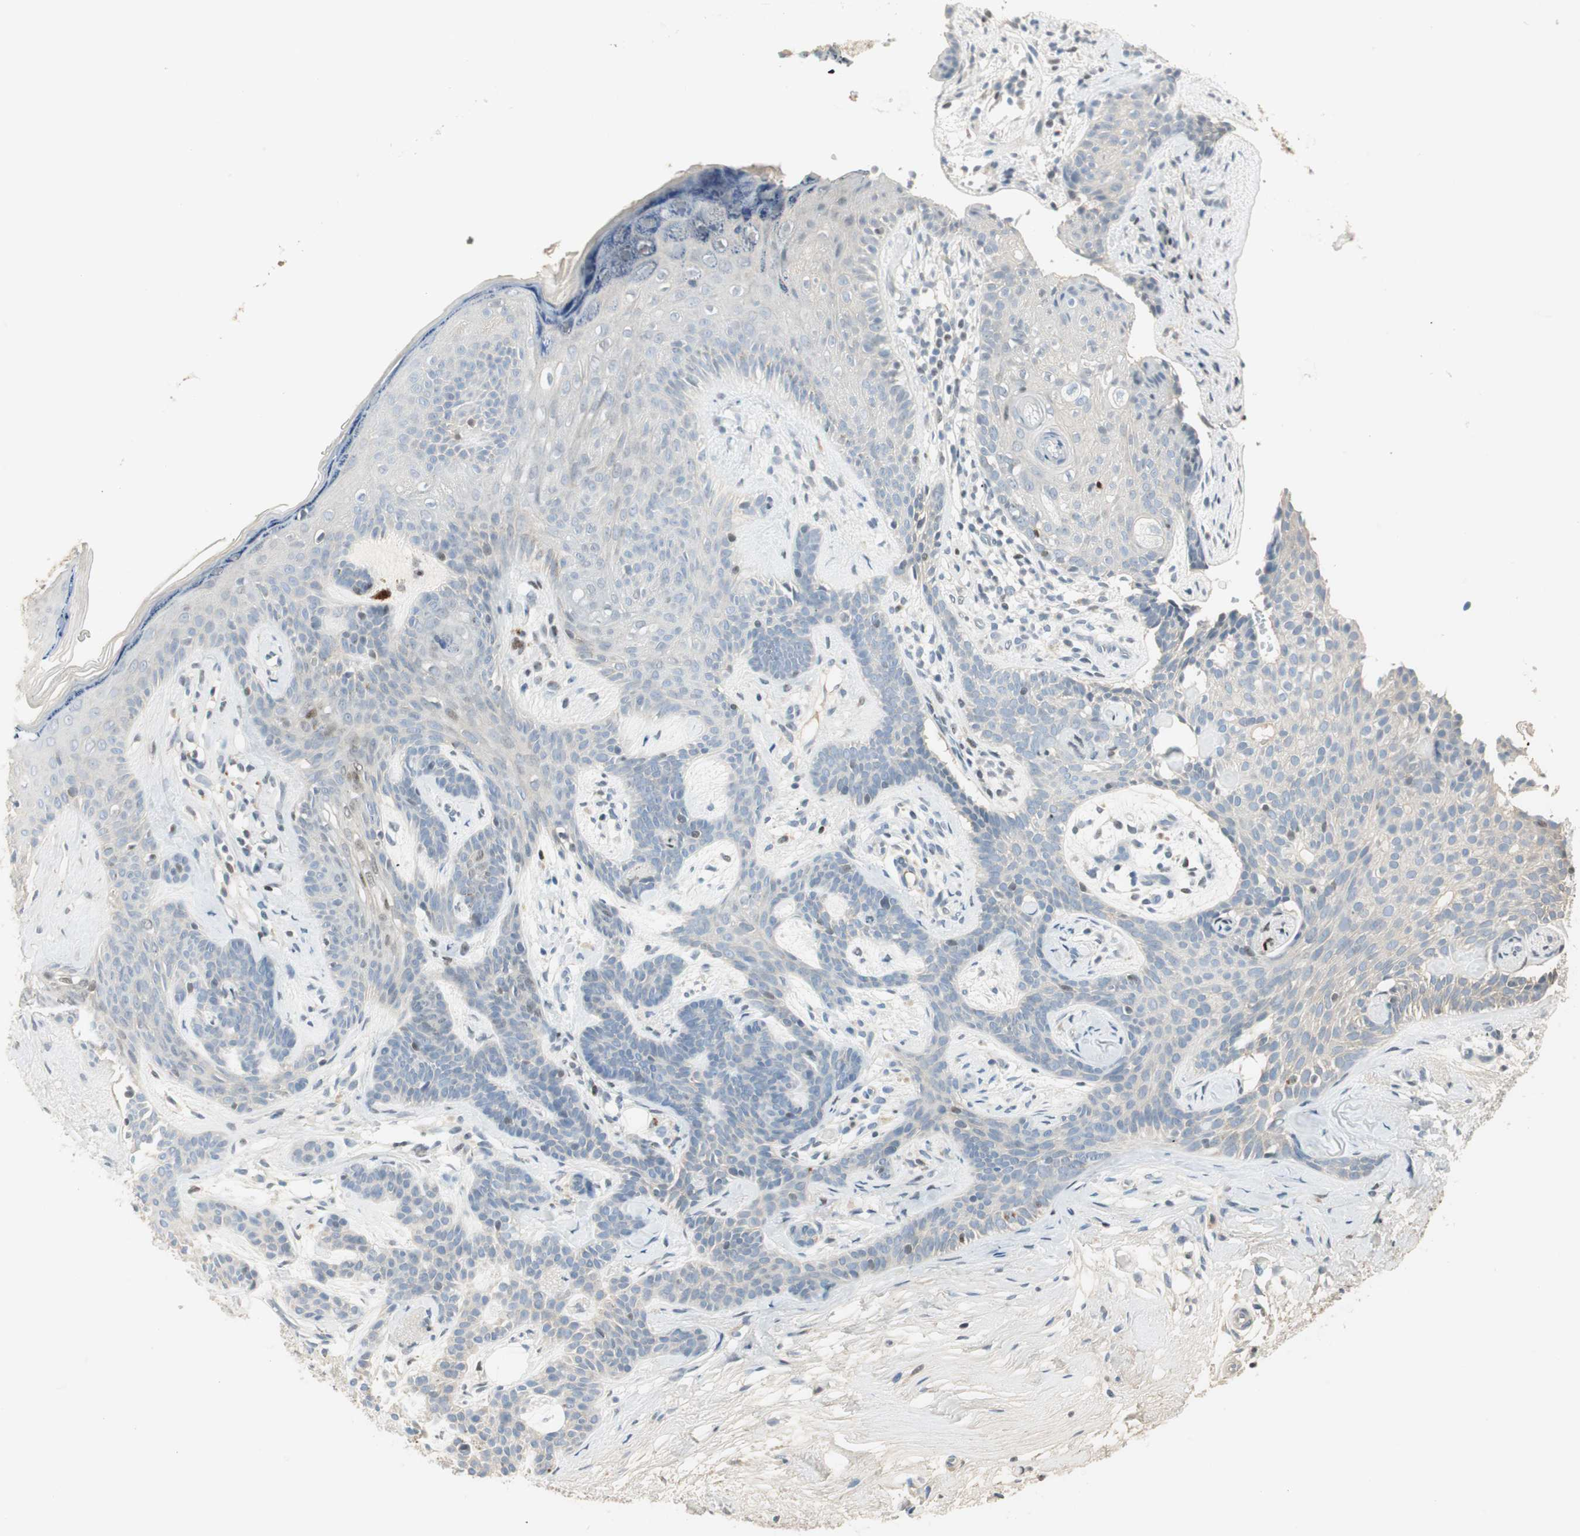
{"staining": {"intensity": "negative", "quantity": "none", "location": "none"}, "tissue": "skin cancer", "cell_type": "Tumor cells", "image_type": "cancer", "snomed": [{"axis": "morphology", "description": "Developmental malformation"}, {"axis": "morphology", "description": "Basal cell carcinoma"}, {"axis": "topography", "description": "Skin"}], "caption": "DAB (3,3'-diaminobenzidine) immunohistochemical staining of human basal cell carcinoma (skin) shows no significant positivity in tumor cells.", "gene": "RUNX2", "patient": {"sex": "female", "age": 62}}